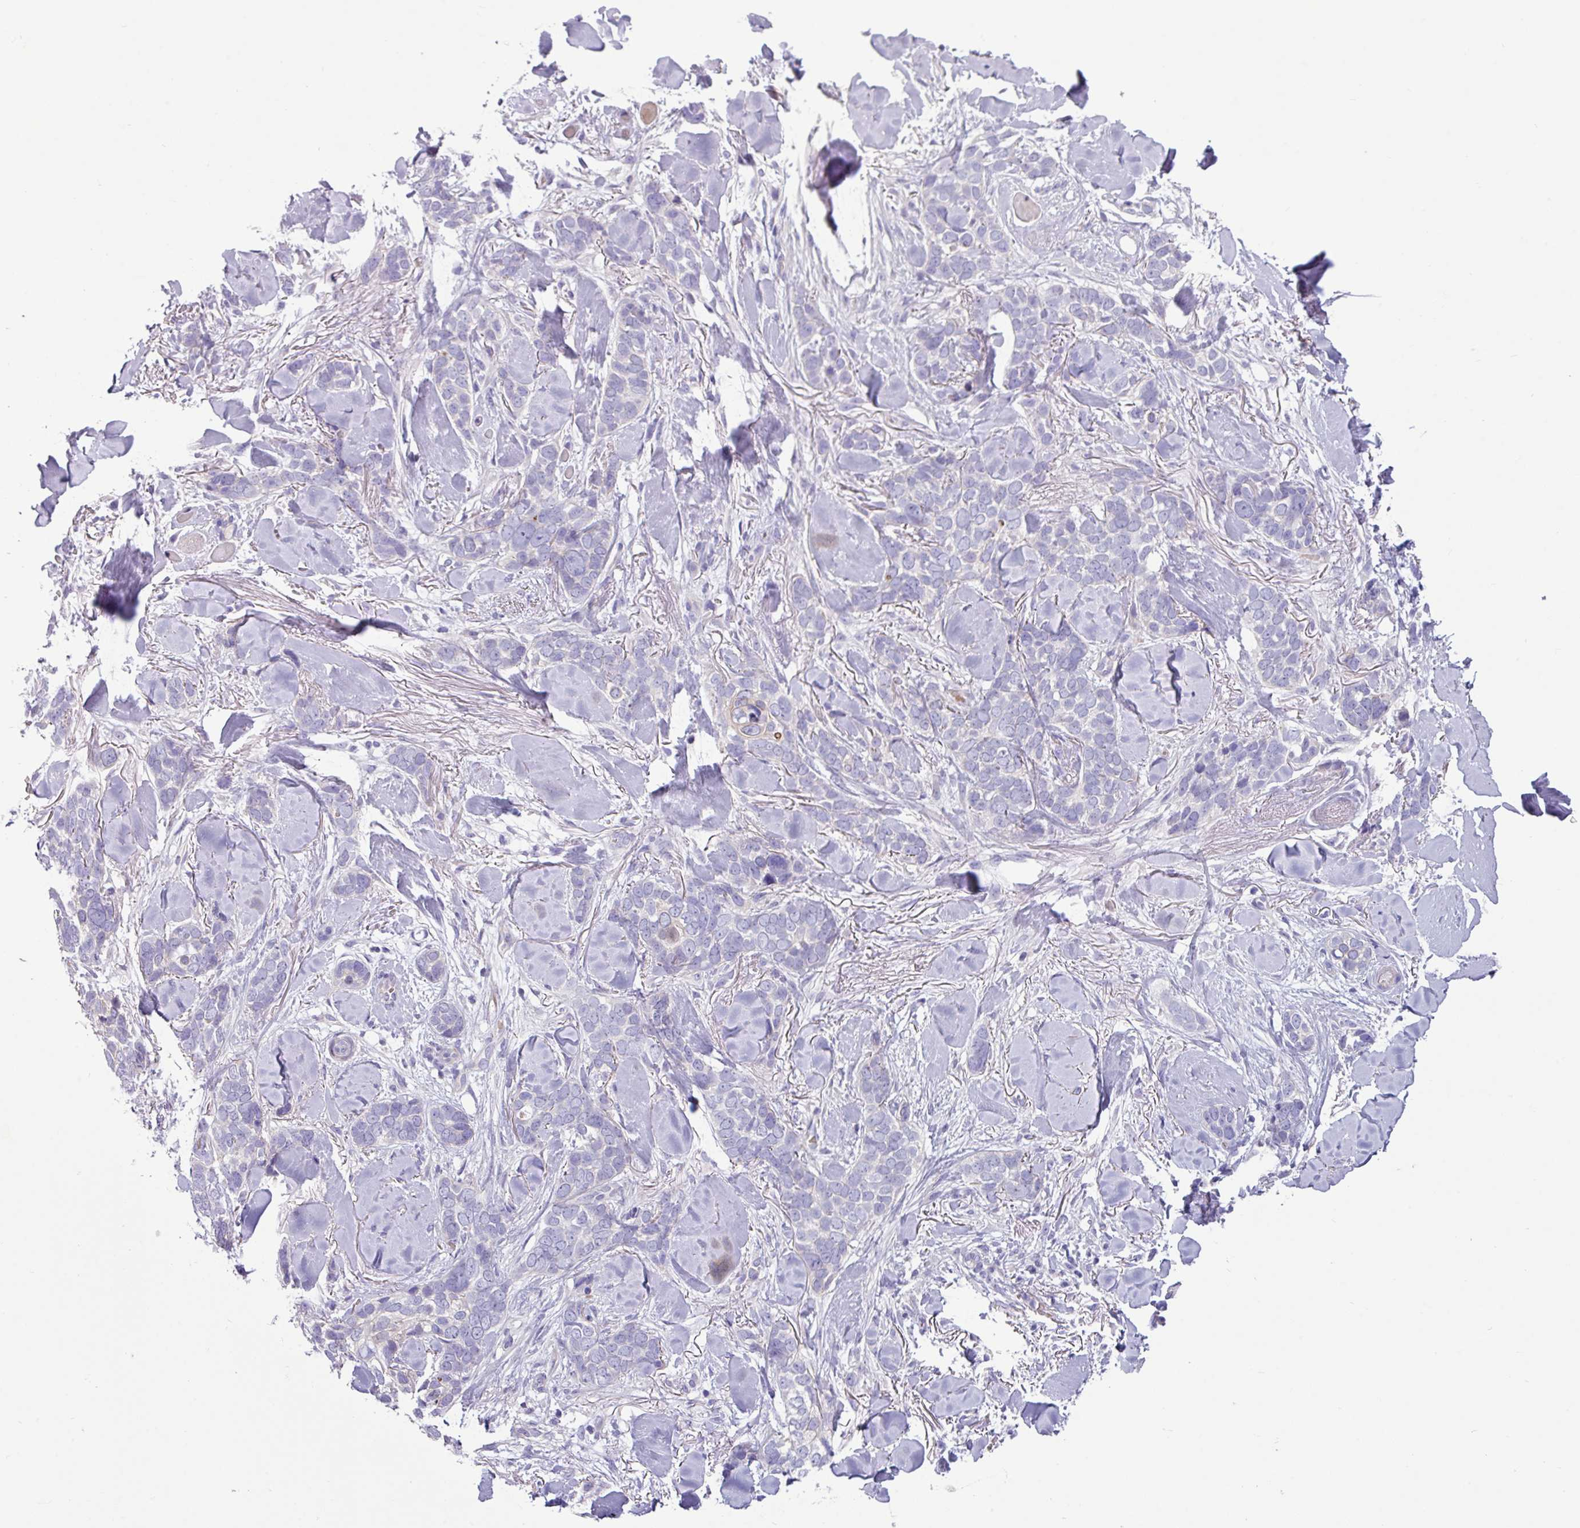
{"staining": {"intensity": "negative", "quantity": "none", "location": "none"}, "tissue": "skin cancer", "cell_type": "Tumor cells", "image_type": "cancer", "snomed": [{"axis": "morphology", "description": "Basal cell carcinoma"}, {"axis": "topography", "description": "Skin"}], "caption": "This is an immunohistochemistry (IHC) micrograph of human basal cell carcinoma (skin). There is no expression in tumor cells.", "gene": "ACAP3", "patient": {"sex": "female", "age": 82}}